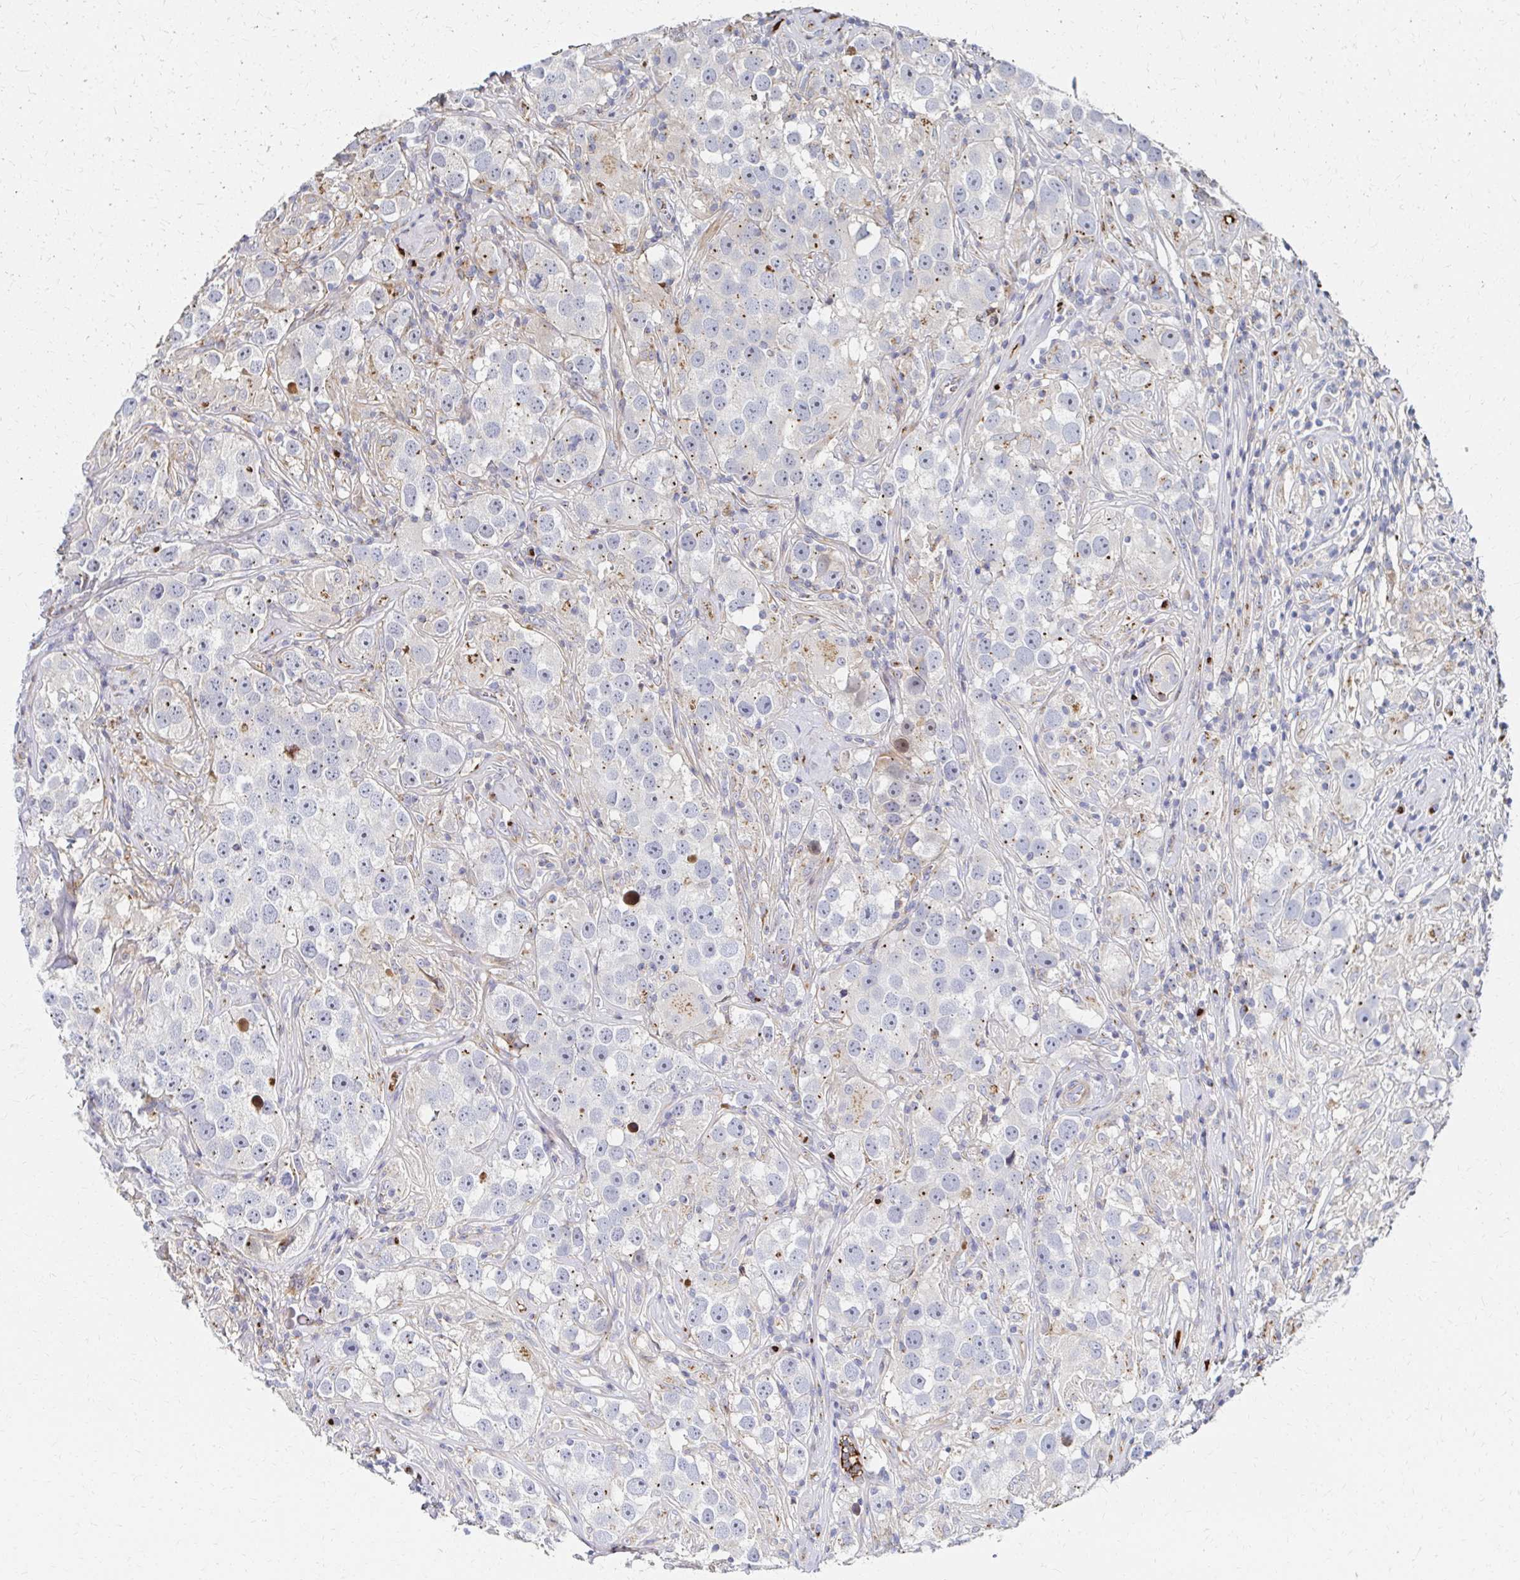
{"staining": {"intensity": "moderate", "quantity": "<25%", "location": "cytoplasmic/membranous"}, "tissue": "testis cancer", "cell_type": "Tumor cells", "image_type": "cancer", "snomed": [{"axis": "morphology", "description": "Seminoma, NOS"}, {"axis": "topography", "description": "Testis"}], "caption": "Protein positivity by immunohistochemistry (IHC) shows moderate cytoplasmic/membranous expression in approximately <25% of tumor cells in testis cancer. (brown staining indicates protein expression, while blue staining denotes nuclei).", "gene": "MAN1A1", "patient": {"sex": "male", "age": 49}}